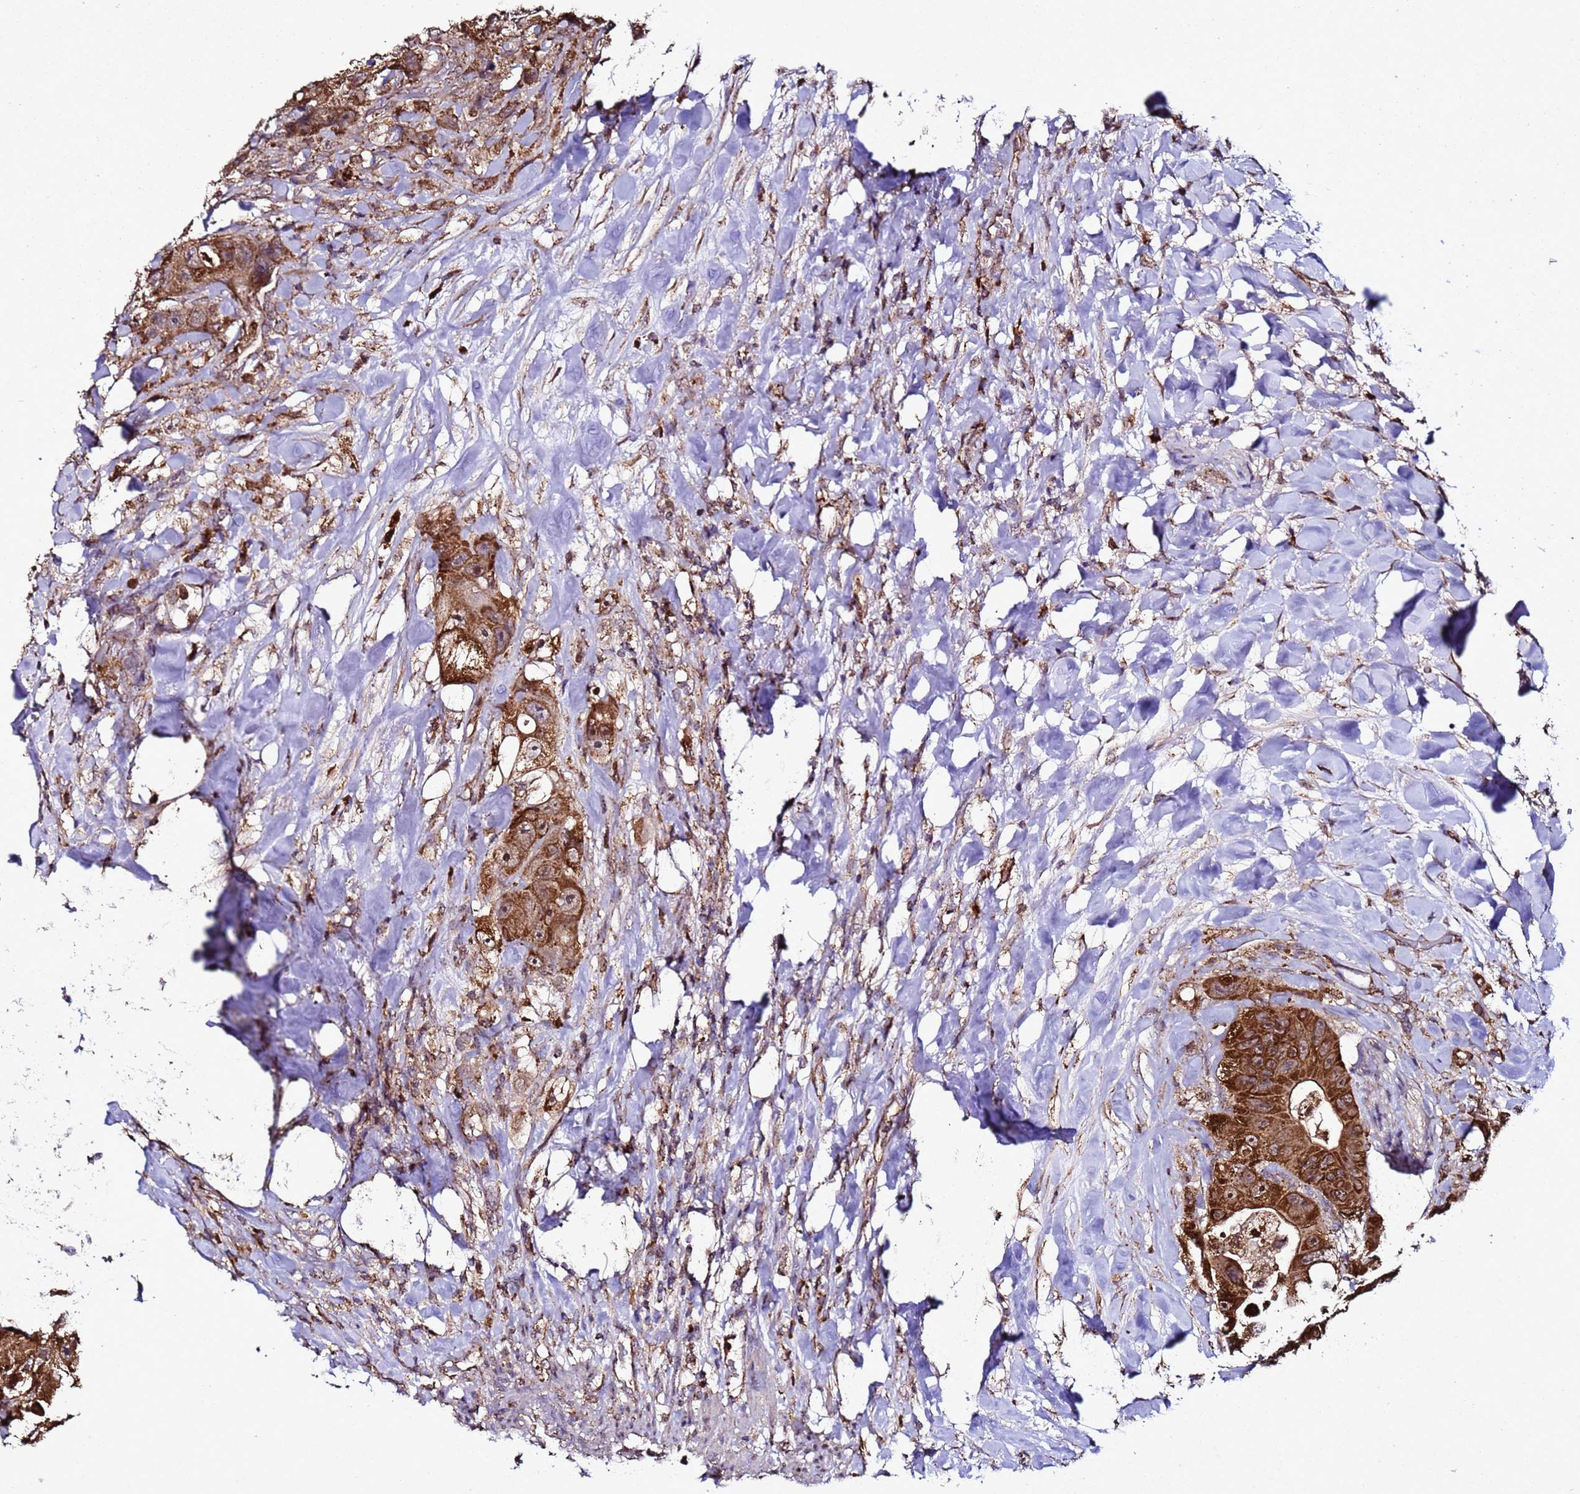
{"staining": {"intensity": "strong", "quantity": ">75%", "location": "cytoplasmic/membranous"}, "tissue": "colorectal cancer", "cell_type": "Tumor cells", "image_type": "cancer", "snomed": [{"axis": "morphology", "description": "Adenocarcinoma, NOS"}, {"axis": "topography", "description": "Colon"}], "caption": "Strong cytoplasmic/membranous expression is appreciated in about >75% of tumor cells in colorectal adenocarcinoma.", "gene": "HSPBAP1", "patient": {"sex": "female", "age": 46}}